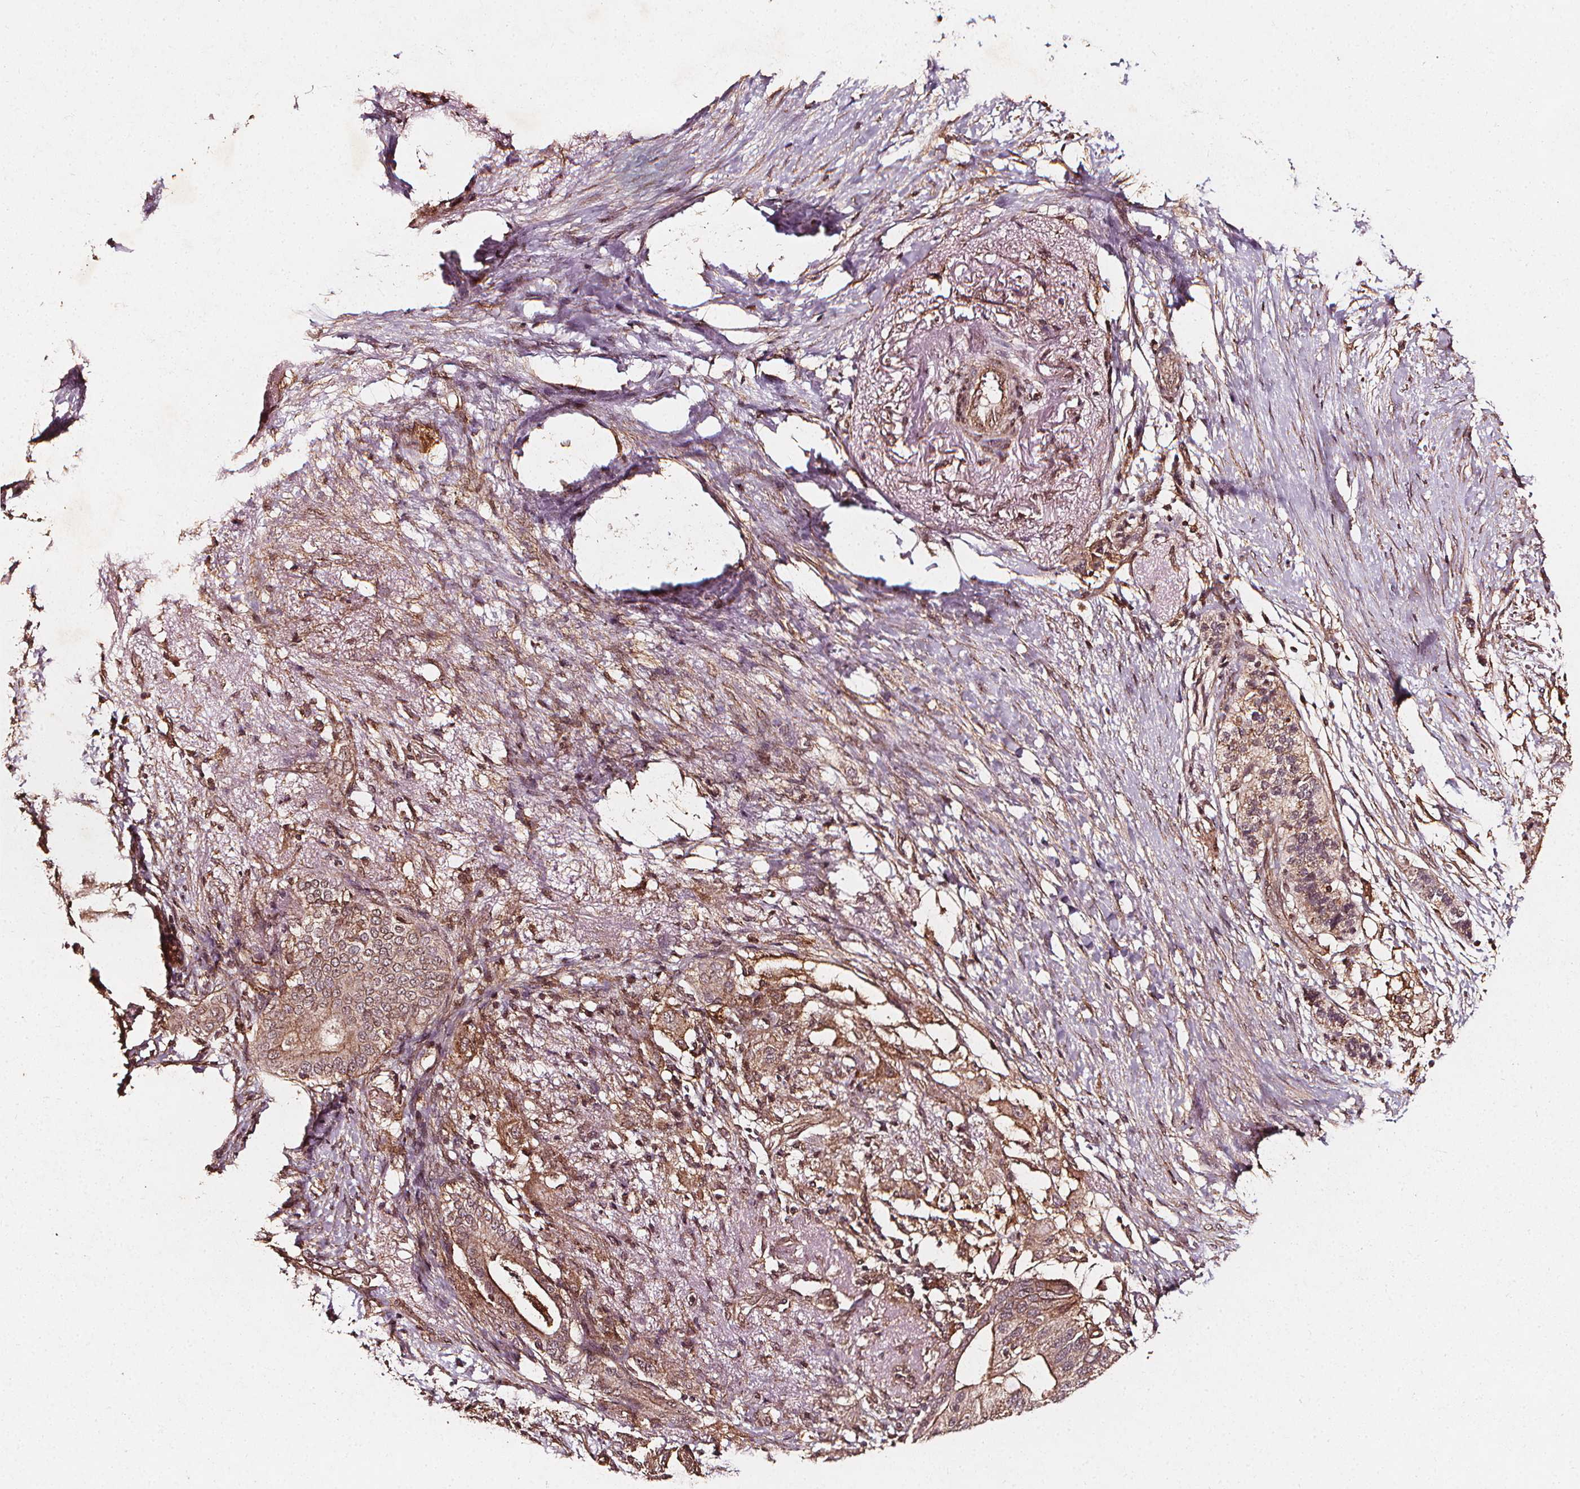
{"staining": {"intensity": "moderate", "quantity": ">75%", "location": "cytoplasmic/membranous"}, "tissue": "pancreatic cancer", "cell_type": "Tumor cells", "image_type": "cancer", "snomed": [{"axis": "morphology", "description": "Adenocarcinoma, NOS"}, {"axis": "topography", "description": "Pancreas"}], "caption": "A brown stain shows moderate cytoplasmic/membranous expression of a protein in human adenocarcinoma (pancreatic) tumor cells. The protein of interest is stained brown, and the nuclei are stained in blue (DAB (3,3'-diaminobenzidine) IHC with brightfield microscopy, high magnification).", "gene": "ABCA1", "patient": {"sex": "female", "age": 72}}